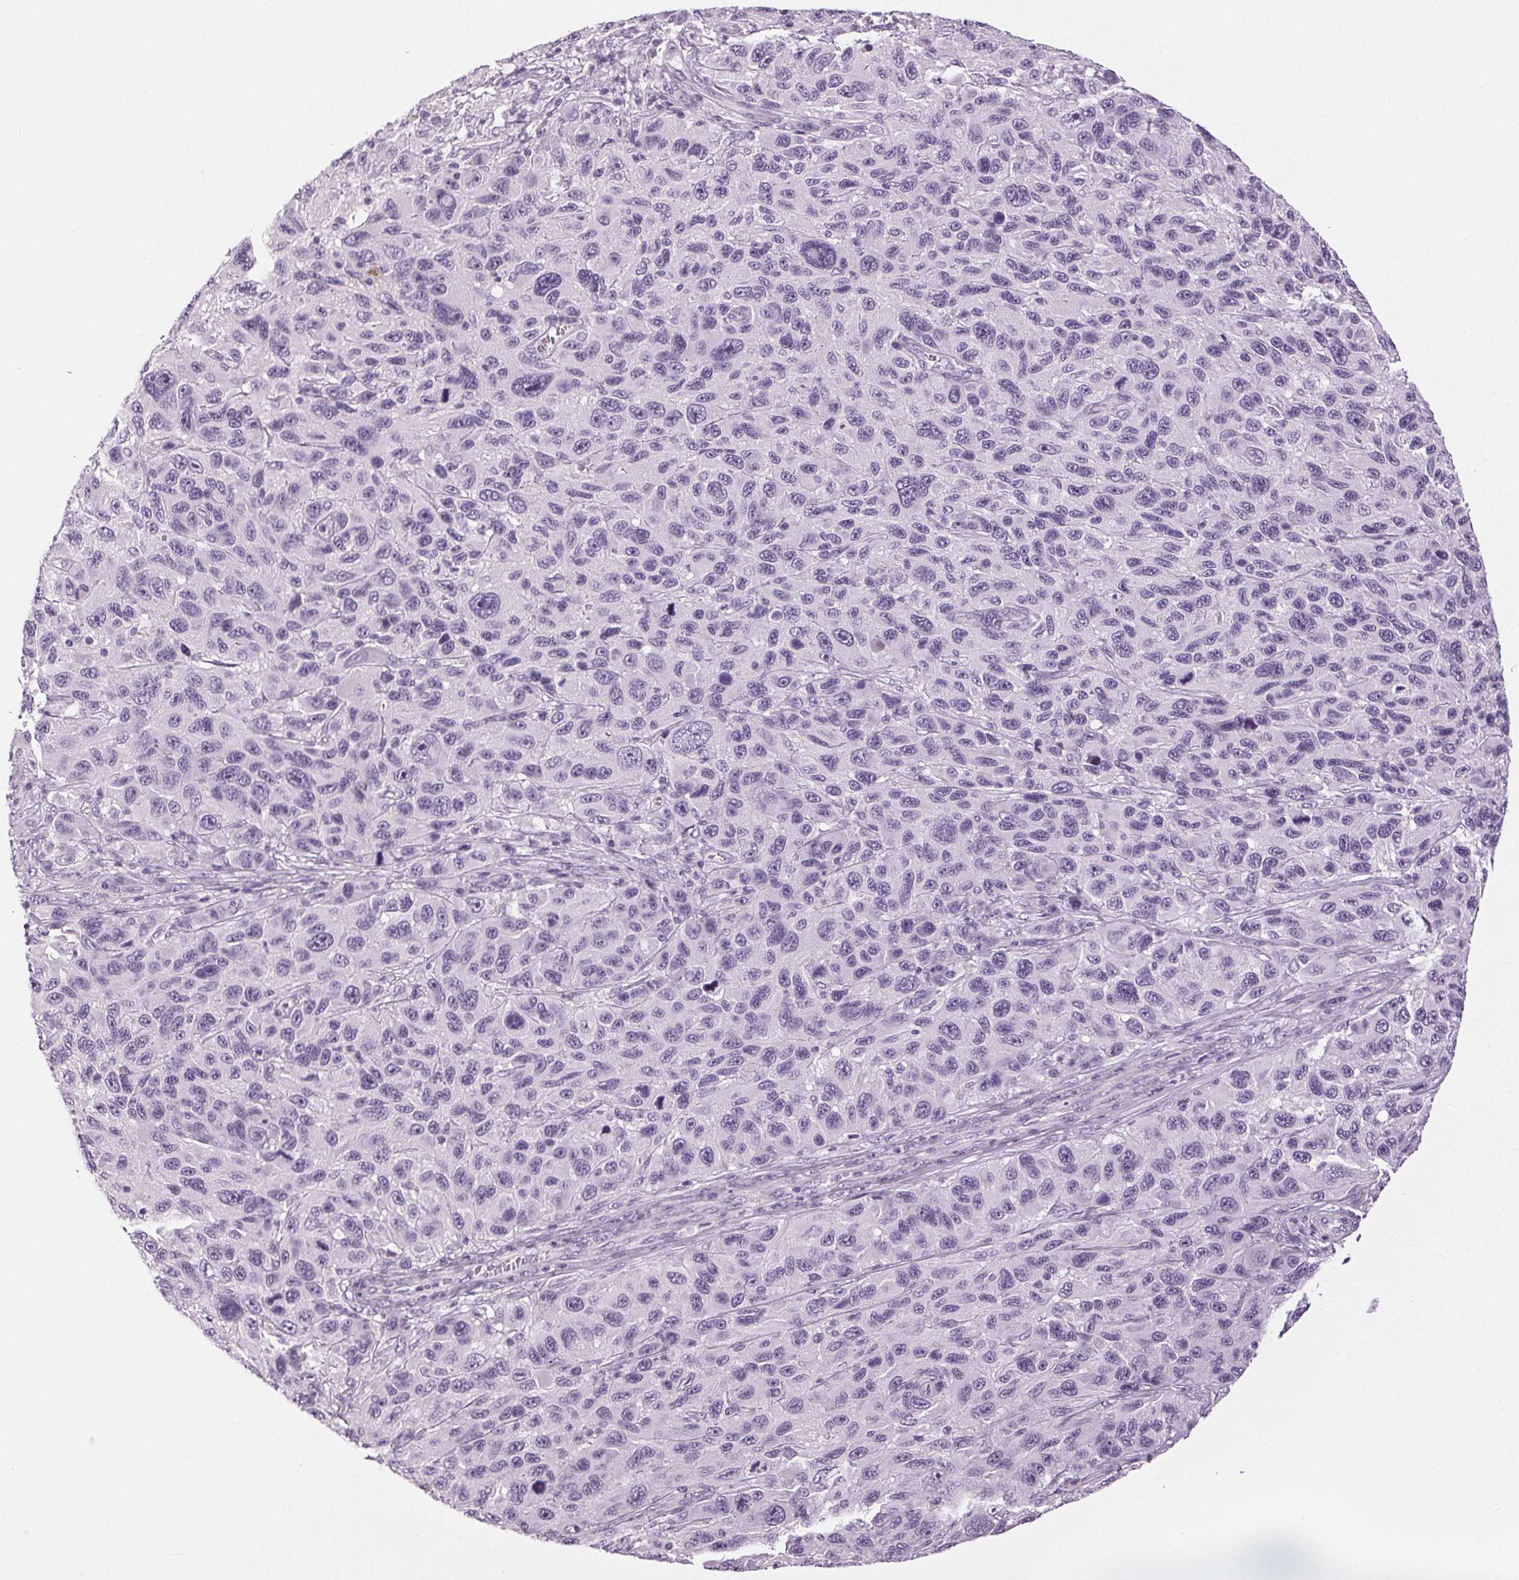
{"staining": {"intensity": "negative", "quantity": "none", "location": "none"}, "tissue": "melanoma", "cell_type": "Tumor cells", "image_type": "cancer", "snomed": [{"axis": "morphology", "description": "Malignant melanoma, NOS"}, {"axis": "topography", "description": "Skin"}], "caption": "Human malignant melanoma stained for a protein using immunohistochemistry (IHC) shows no expression in tumor cells.", "gene": "MISP", "patient": {"sex": "male", "age": 53}}